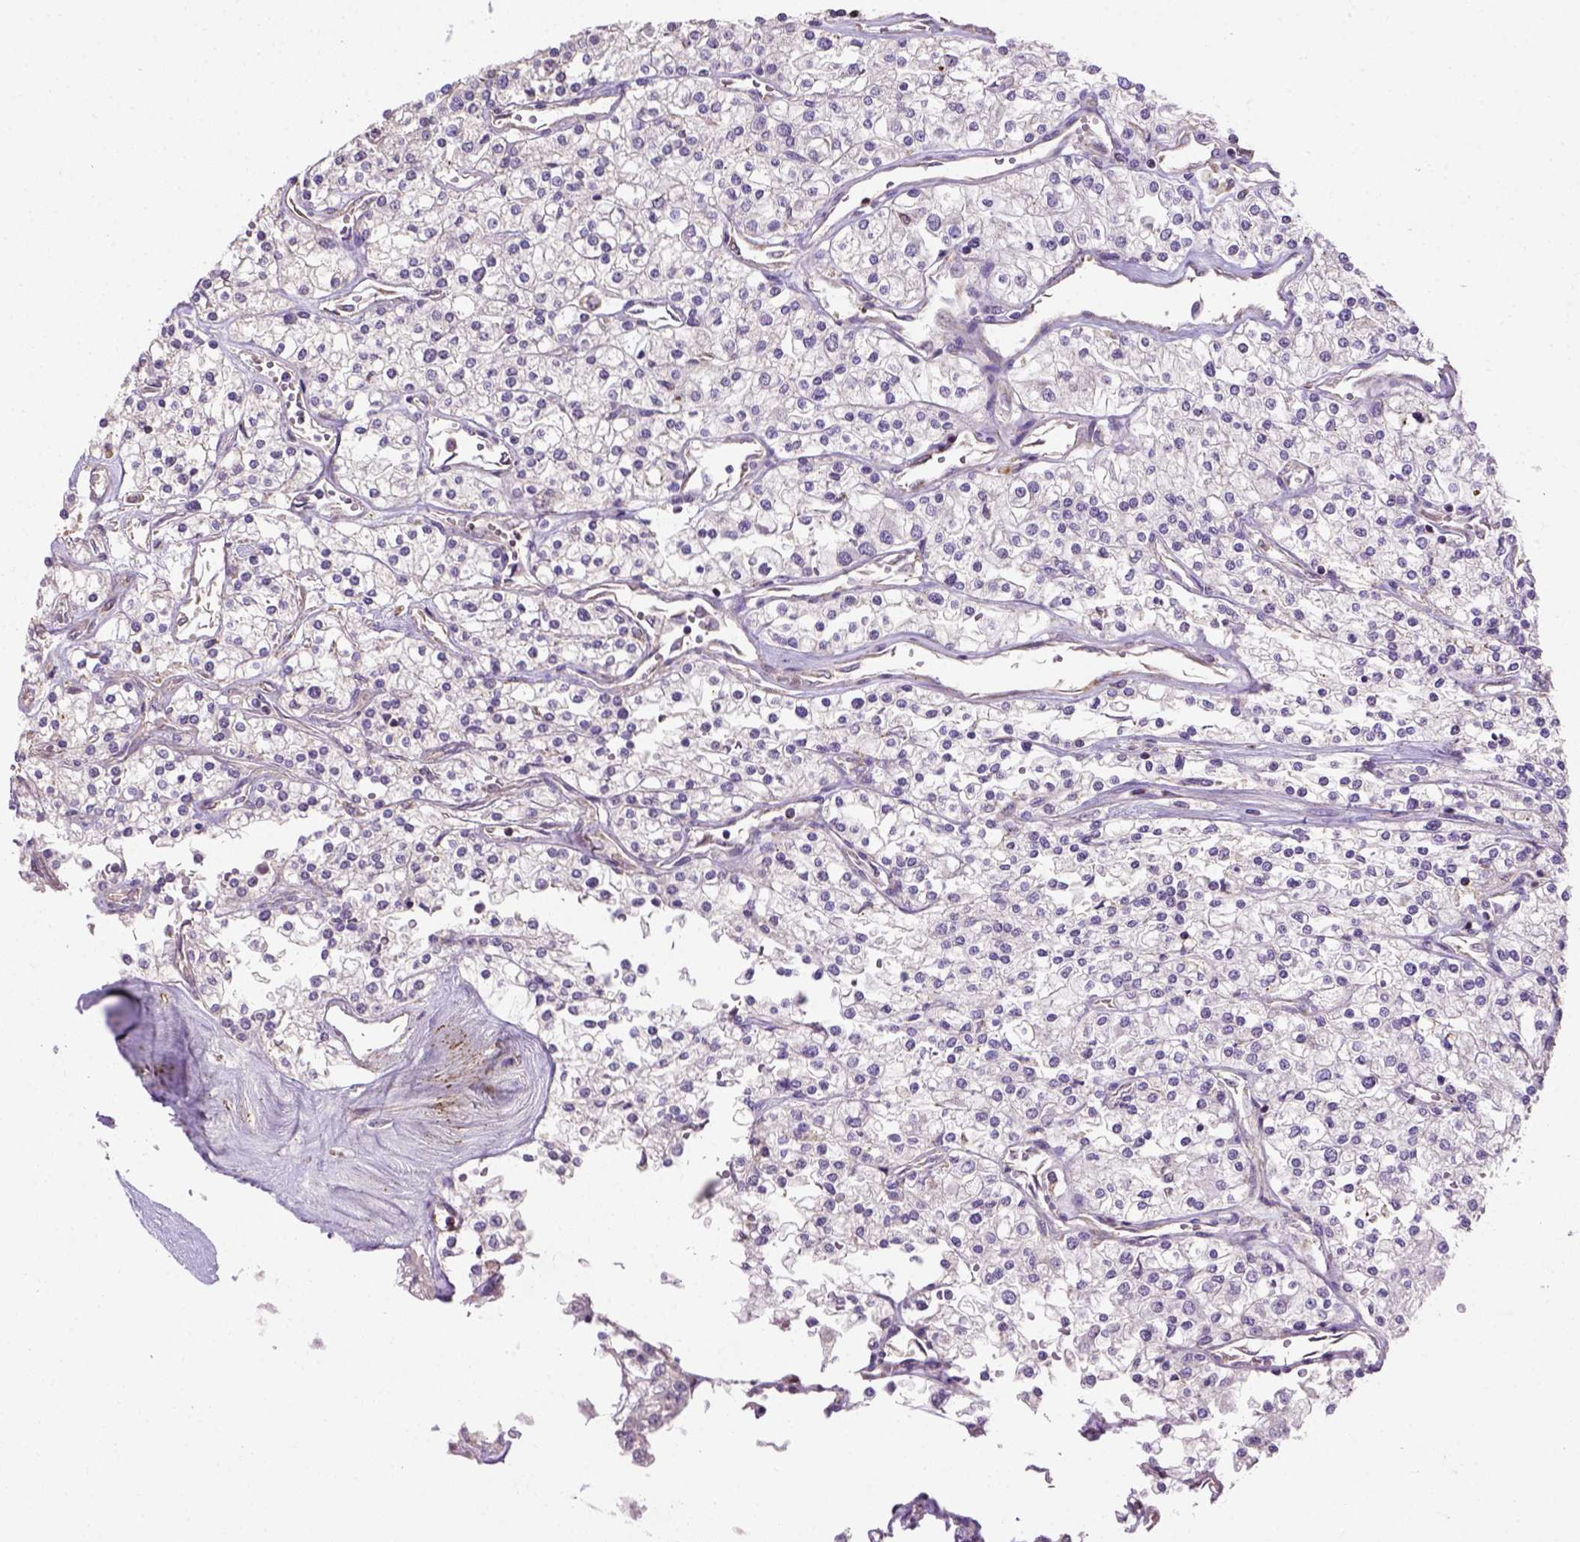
{"staining": {"intensity": "negative", "quantity": "none", "location": "none"}, "tissue": "renal cancer", "cell_type": "Tumor cells", "image_type": "cancer", "snomed": [{"axis": "morphology", "description": "Adenocarcinoma, NOS"}, {"axis": "topography", "description": "Kidney"}], "caption": "There is no significant expression in tumor cells of renal cancer.", "gene": "HTRA1", "patient": {"sex": "male", "age": 80}}